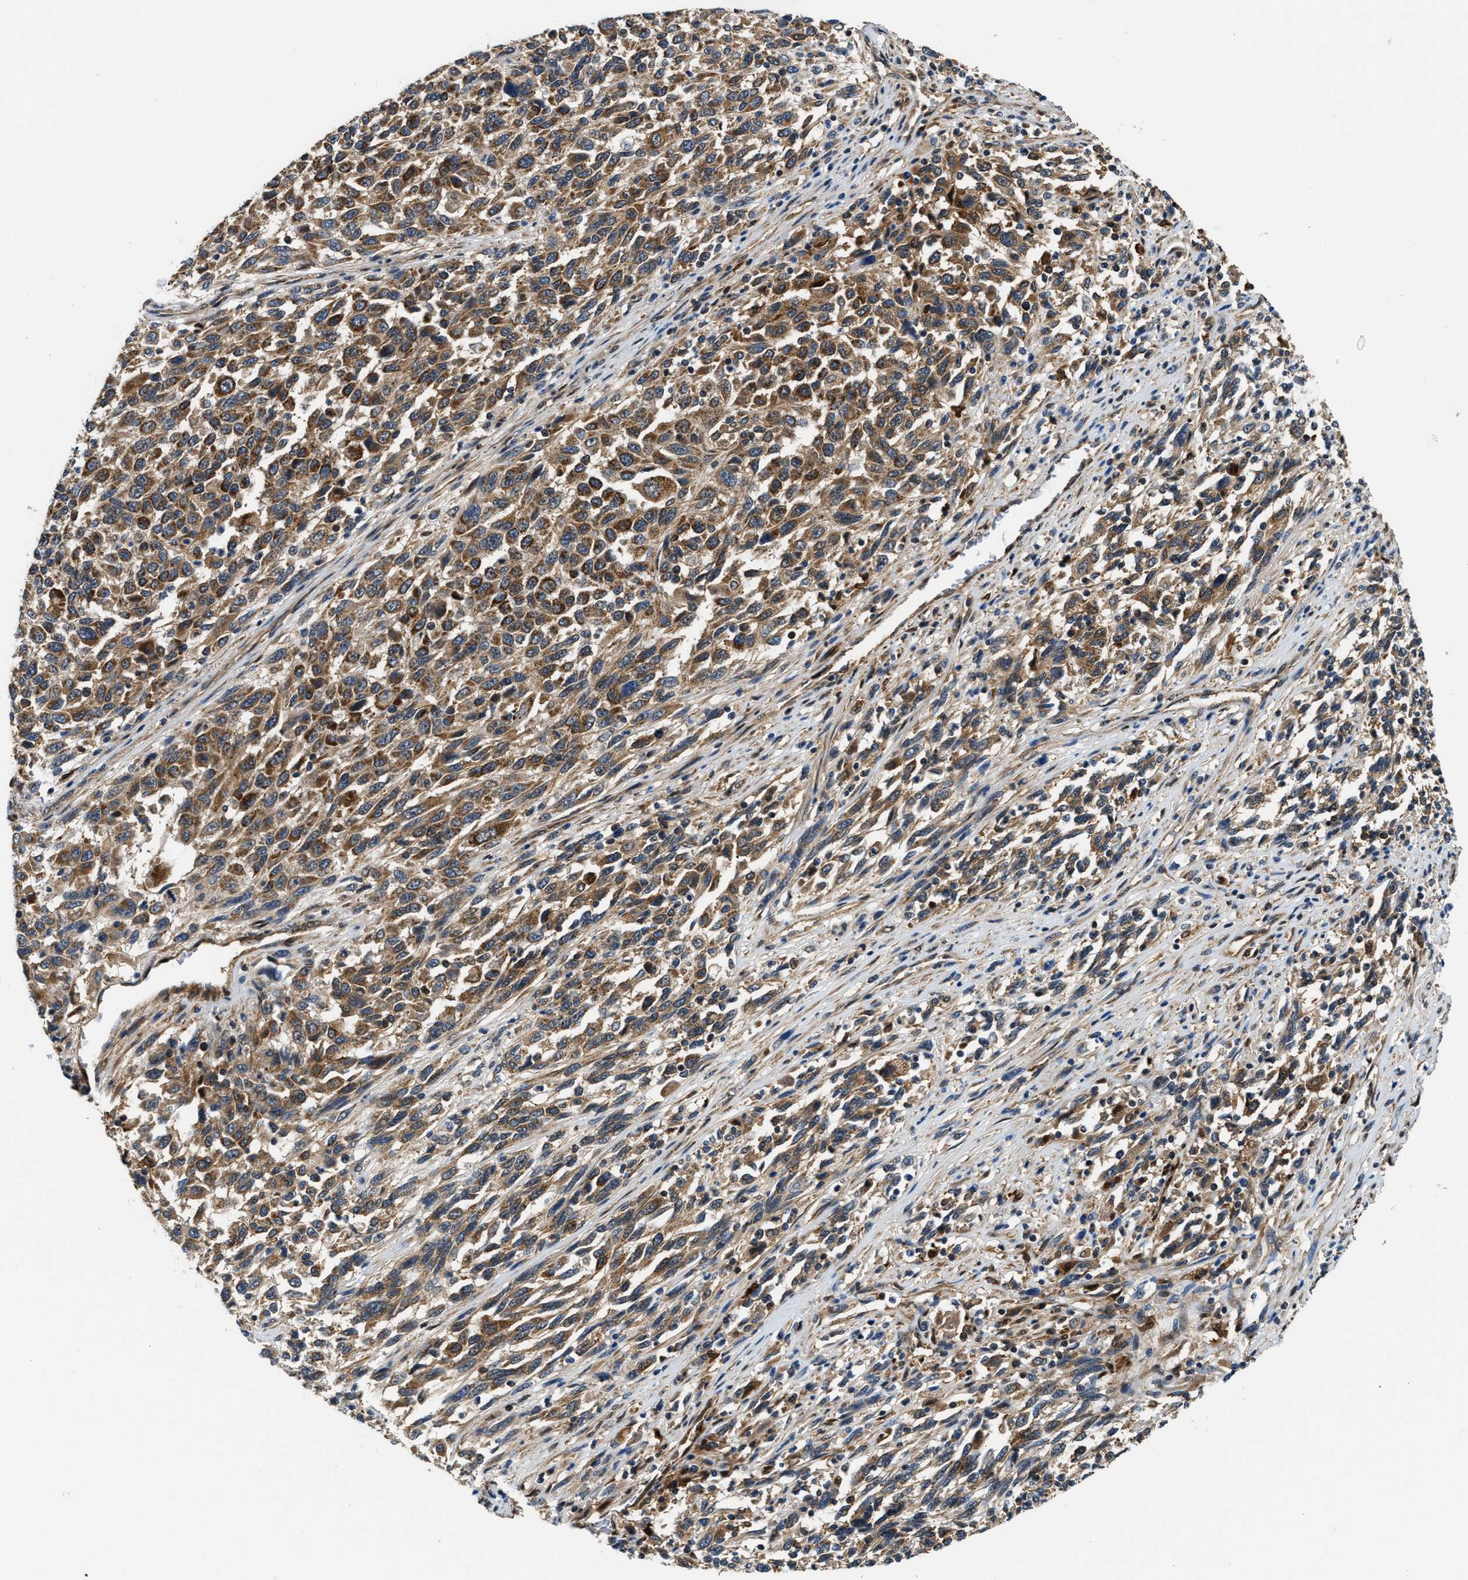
{"staining": {"intensity": "moderate", "quantity": ">75%", "location": "cytoplasmic/membranous"}, "tissue": "melanoma", "cell_type": "Tumor cells", "image_type": "cancer", "snomed": [{"axis": "morphology", "description": "Malignant melanoma, Metastatic site"}, {"axis": "topography", "description": "Lymph node"}], "caption": "The immunohistochemical stain highlights moderate cytoplasmic/membranous positivity in tumor cells of malignant melanoma (metastatic site) tissue. (Brightfield microscopy of DAB IHC at high magnification).", "gene": "PPA1", "patient": {"sex": "male", "age": 61}}